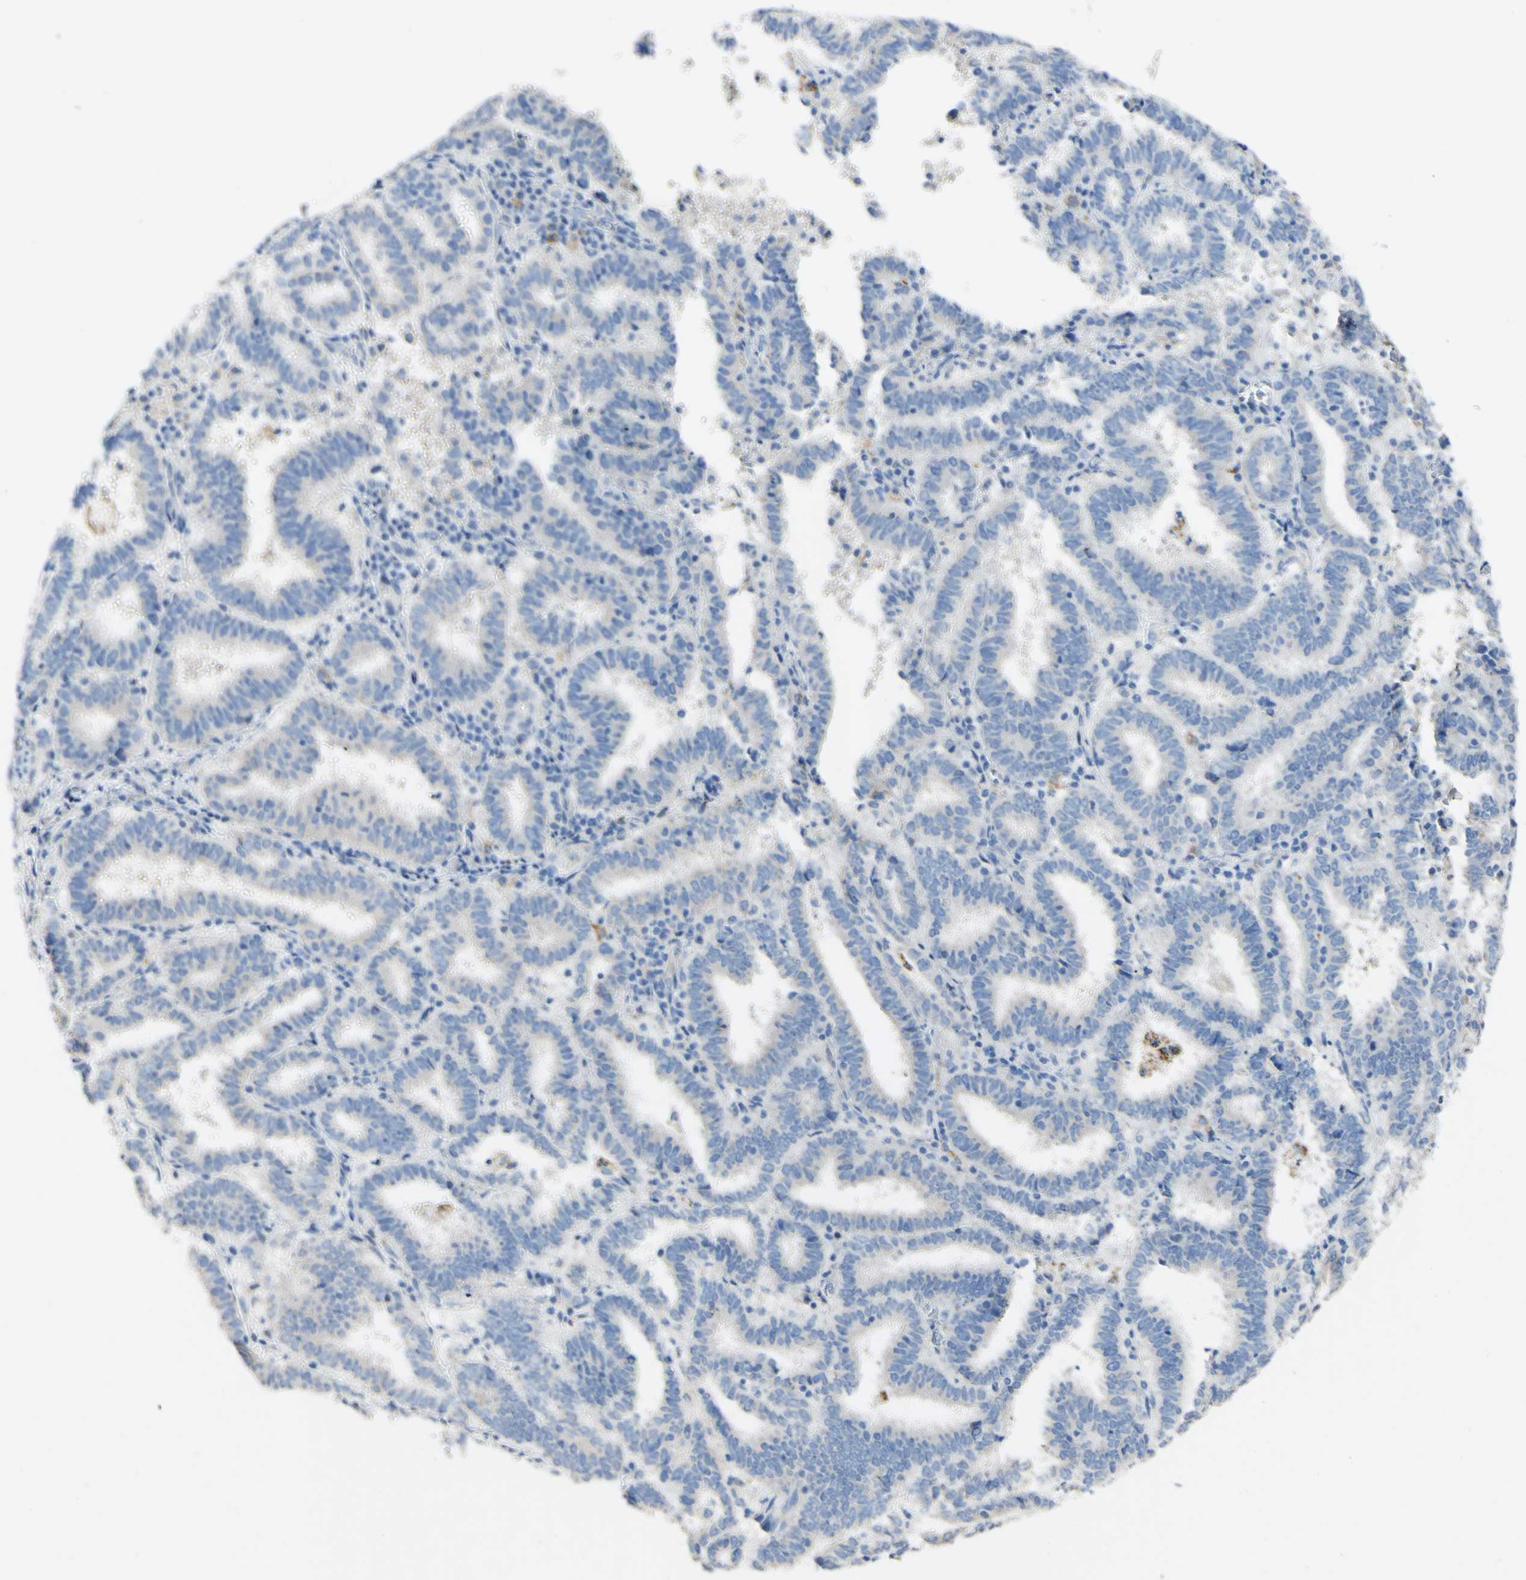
{"staining": {"intensity": "weak", "quantity": "<25%", "location": "cytoplasmic/membranous"}, "tissue": "endometrial cancer", "cell_type": "Tumor cells", "image_type": "cancer", "snomed": [{"axis": "morphology", "description": "Adenocarcinoma, NOS"}, {"axis": "topography", "description": "Uterus"}], "caption": "An IHC photomicrograph of endometrial cancer is shown. There is no staining in tumor cells of endometrial cancer. (DAB (3,3'-diaminobenzidine) immunohistochemistry visualized using brightfield microscopy, high magnification).", "gene": "FGF4", "patient": {"sex": "female", "age": 83}}